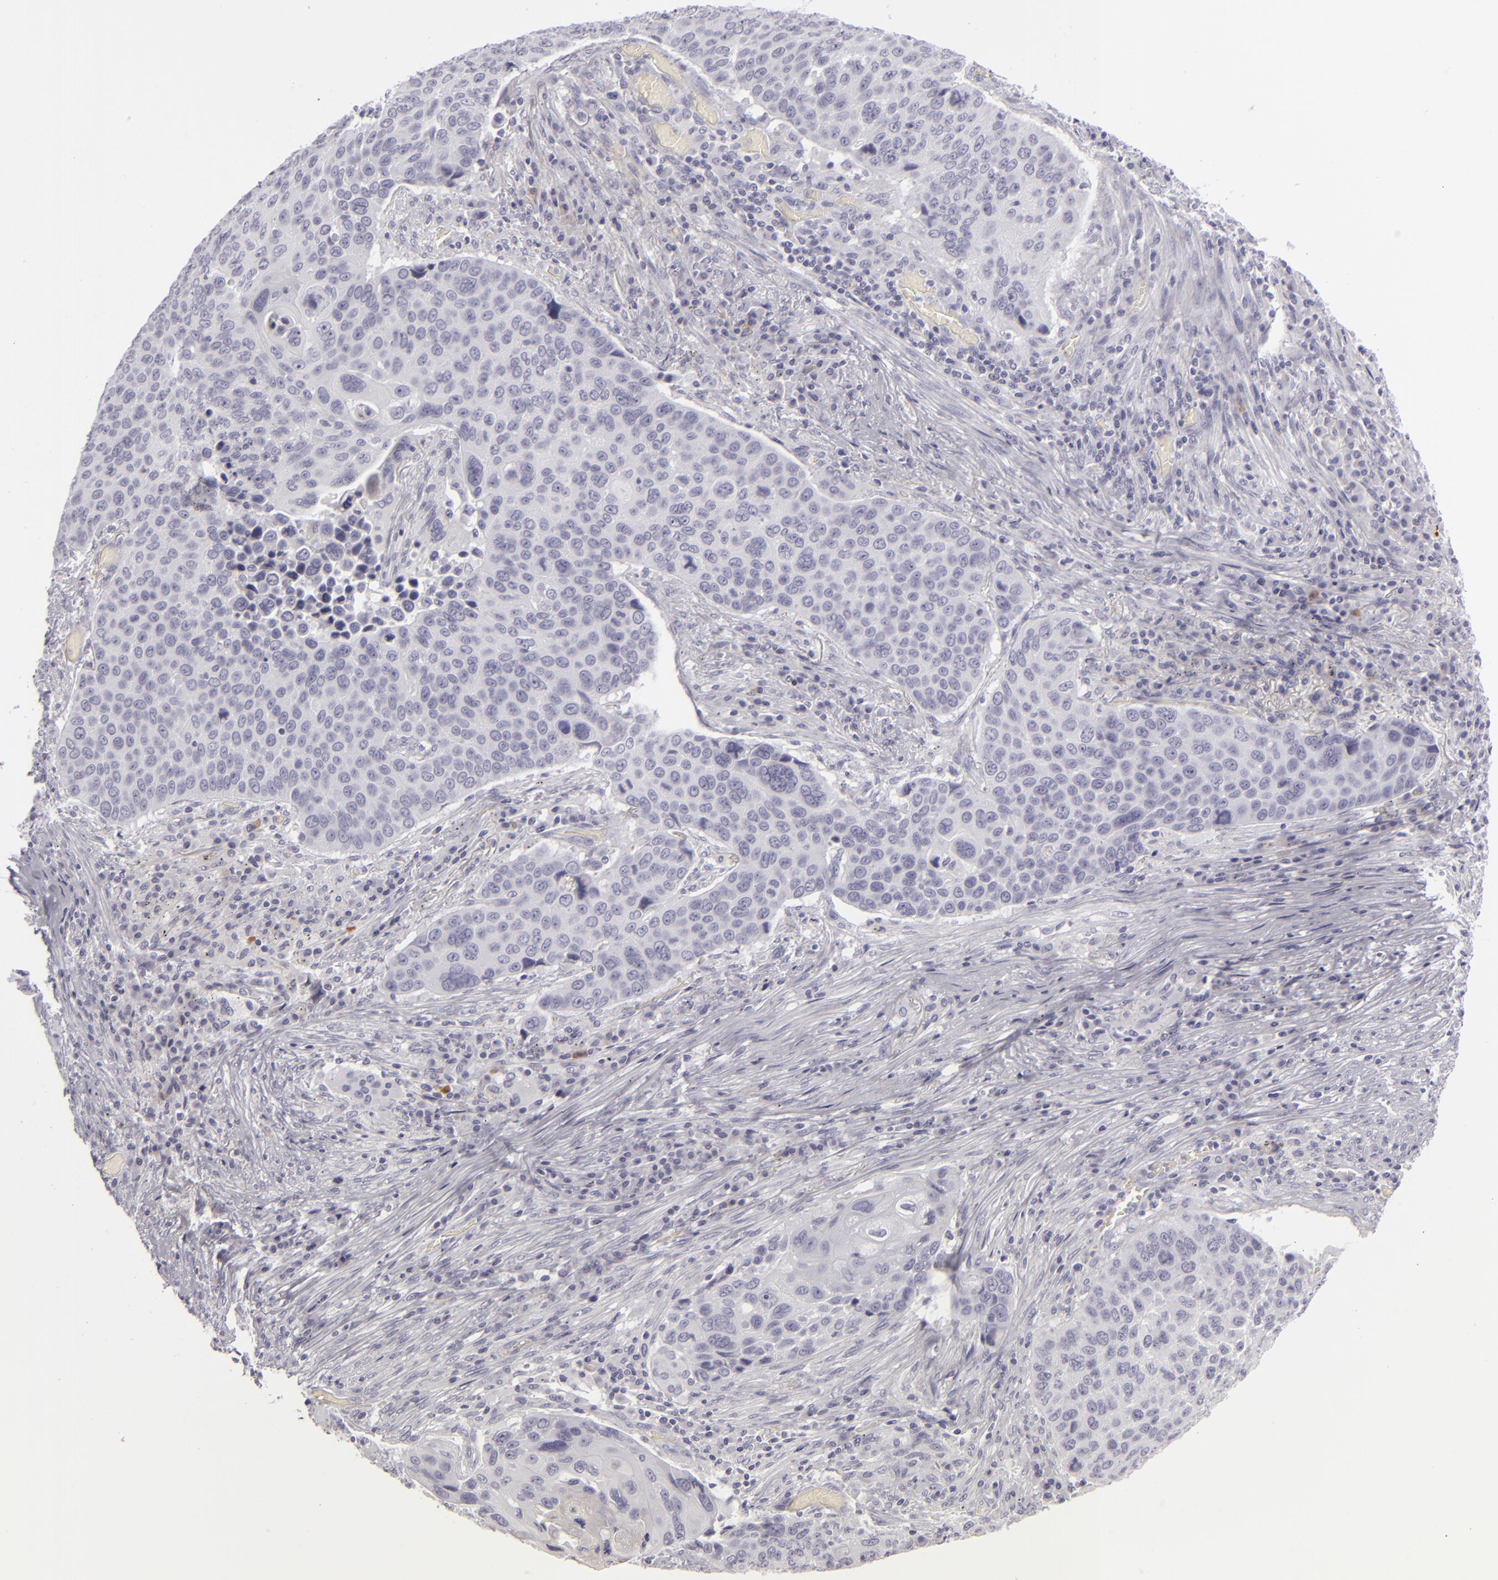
{"staining": {"intensity": "negative", "quantity": "none", "location": "none"}, "tissue": "lung cancer", "cell_type": "Tumor cells", "image_type": "cancer", "snomed": [{"axis": "morphology", "description": "Squamous cell carcinoma, NOS"}, {"axis": "topography", "description": "Lung"}], "caption": "Tumor cells are negative for brown protein staining in squamous cell carcinoma (lung).", "gene": "CDX2", "patient": {"sex": "male", "age": 68}}